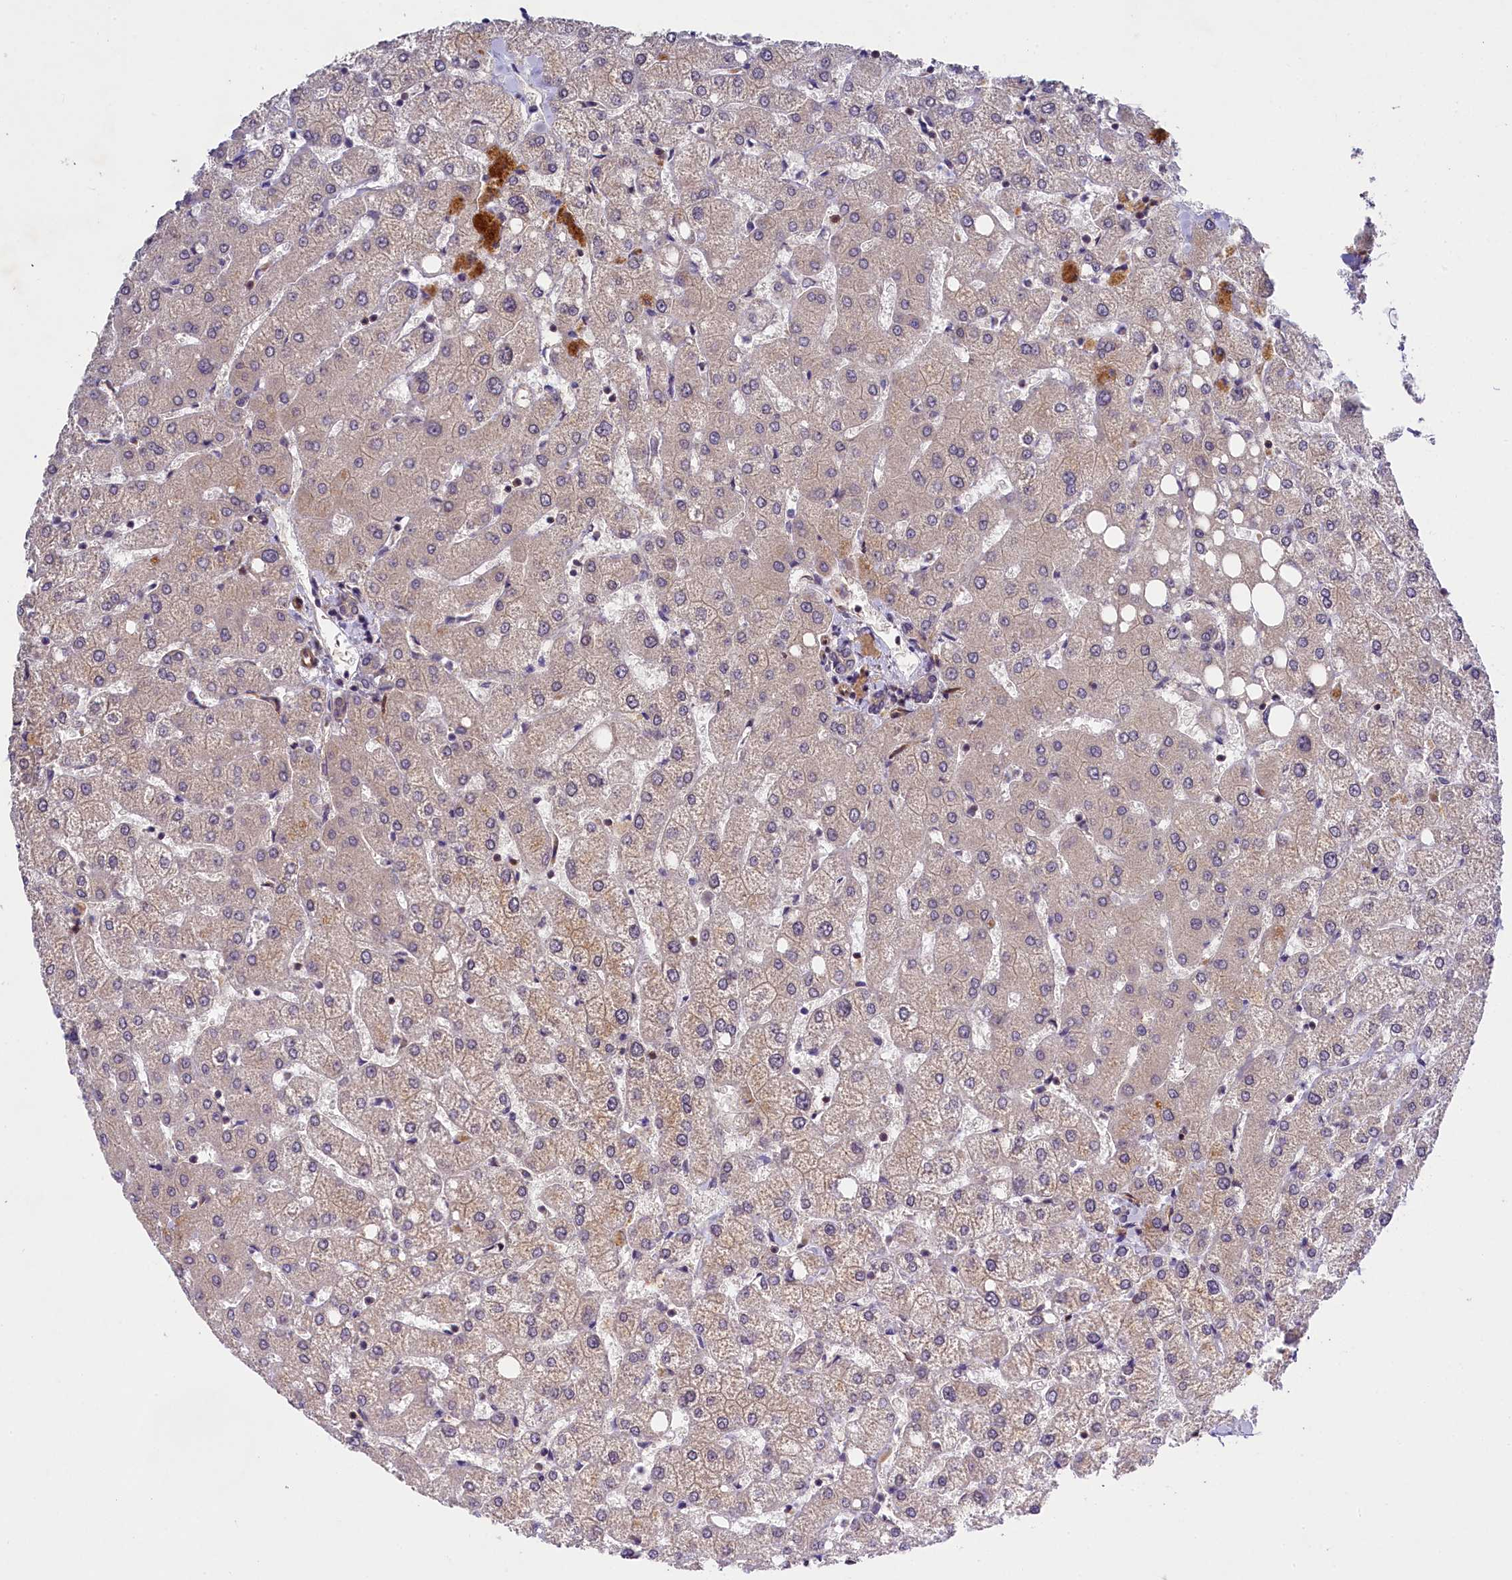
{"staining": {"intensity": "weak", "quantity": "25%-75%", "location": "cytoplasmic/membranous"}, "tissue": "liver", "cell_type": "Cholangiocytes", "image_type": "normal", "snomed": [{"axis": "morphology", "description": "Normal tissue, NOS"}, {"axis": "topography", "description": "Liver"}], "caption": "Immunohistochemistry (IHC) (DAB (3,3'-diaminobenzidine)) staining of benign liver shows weak cytoplasmic/membranous protein staining in approximately 25%-75% of cholangiocytes.", "gene": "SNRK", "patient": {"sex": "female", "age": 54}}